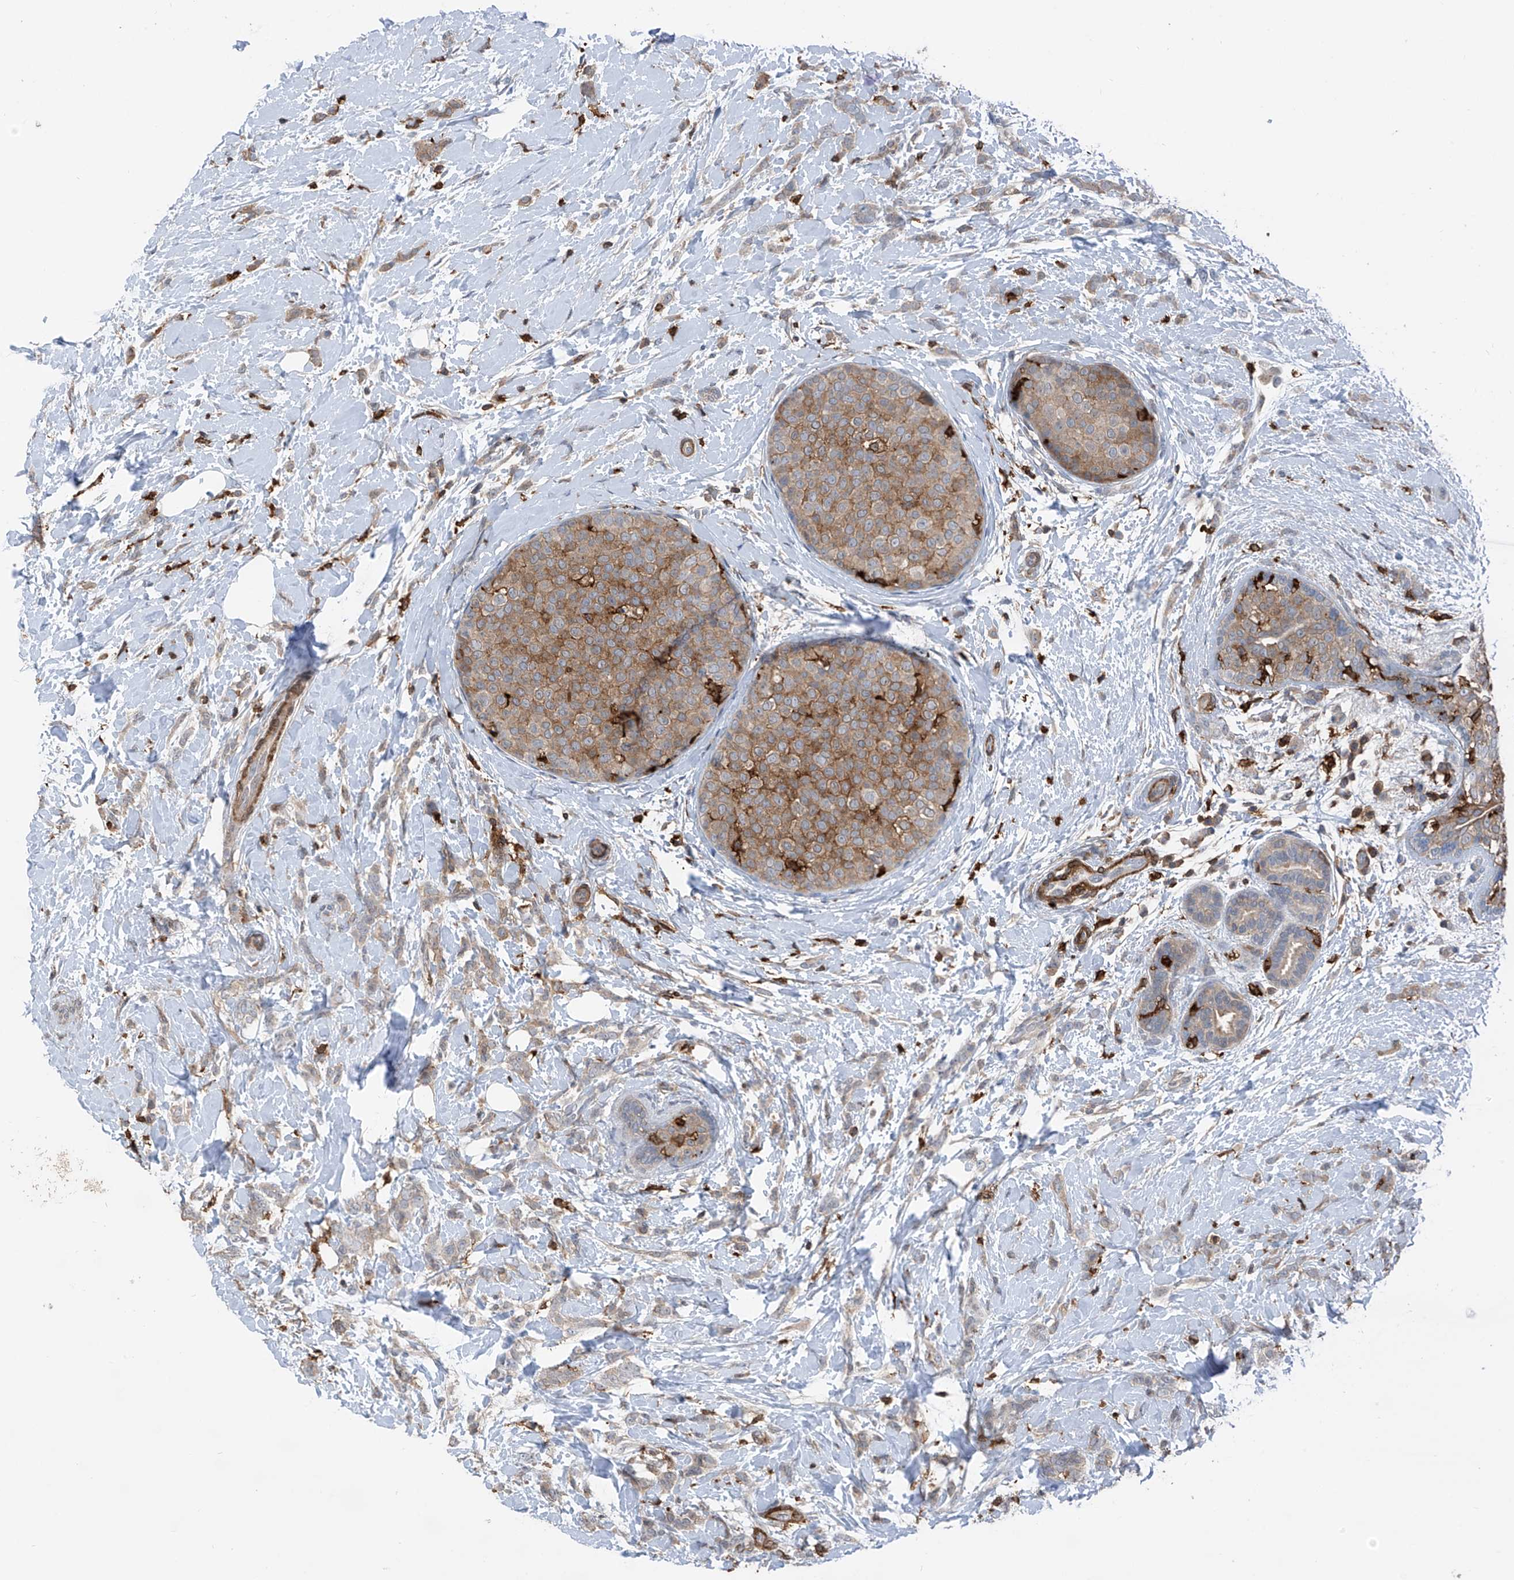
{"staining": {"intensity": "moderate", "quantity": ">75%", "location": "cytoplasmic/membranous"}, "tissue": "breast cancer", "cell_type": "Tumor cells", "image_type": "cancer", "snomed": [{"axis": "morphology", "description": "Lobular carcinoma, in situ"}, {"axis": "morphology", "description": "Lobular carcinoma"}, {"axis": "topography", "description": "Breast"}], "caption": "Lobular carcinoma in situ (breast) stained with a protein marker reveals moderate staining in tumor cells.", "gene": "MICAL1", "patient": {"sex": "female", "age": 41}}